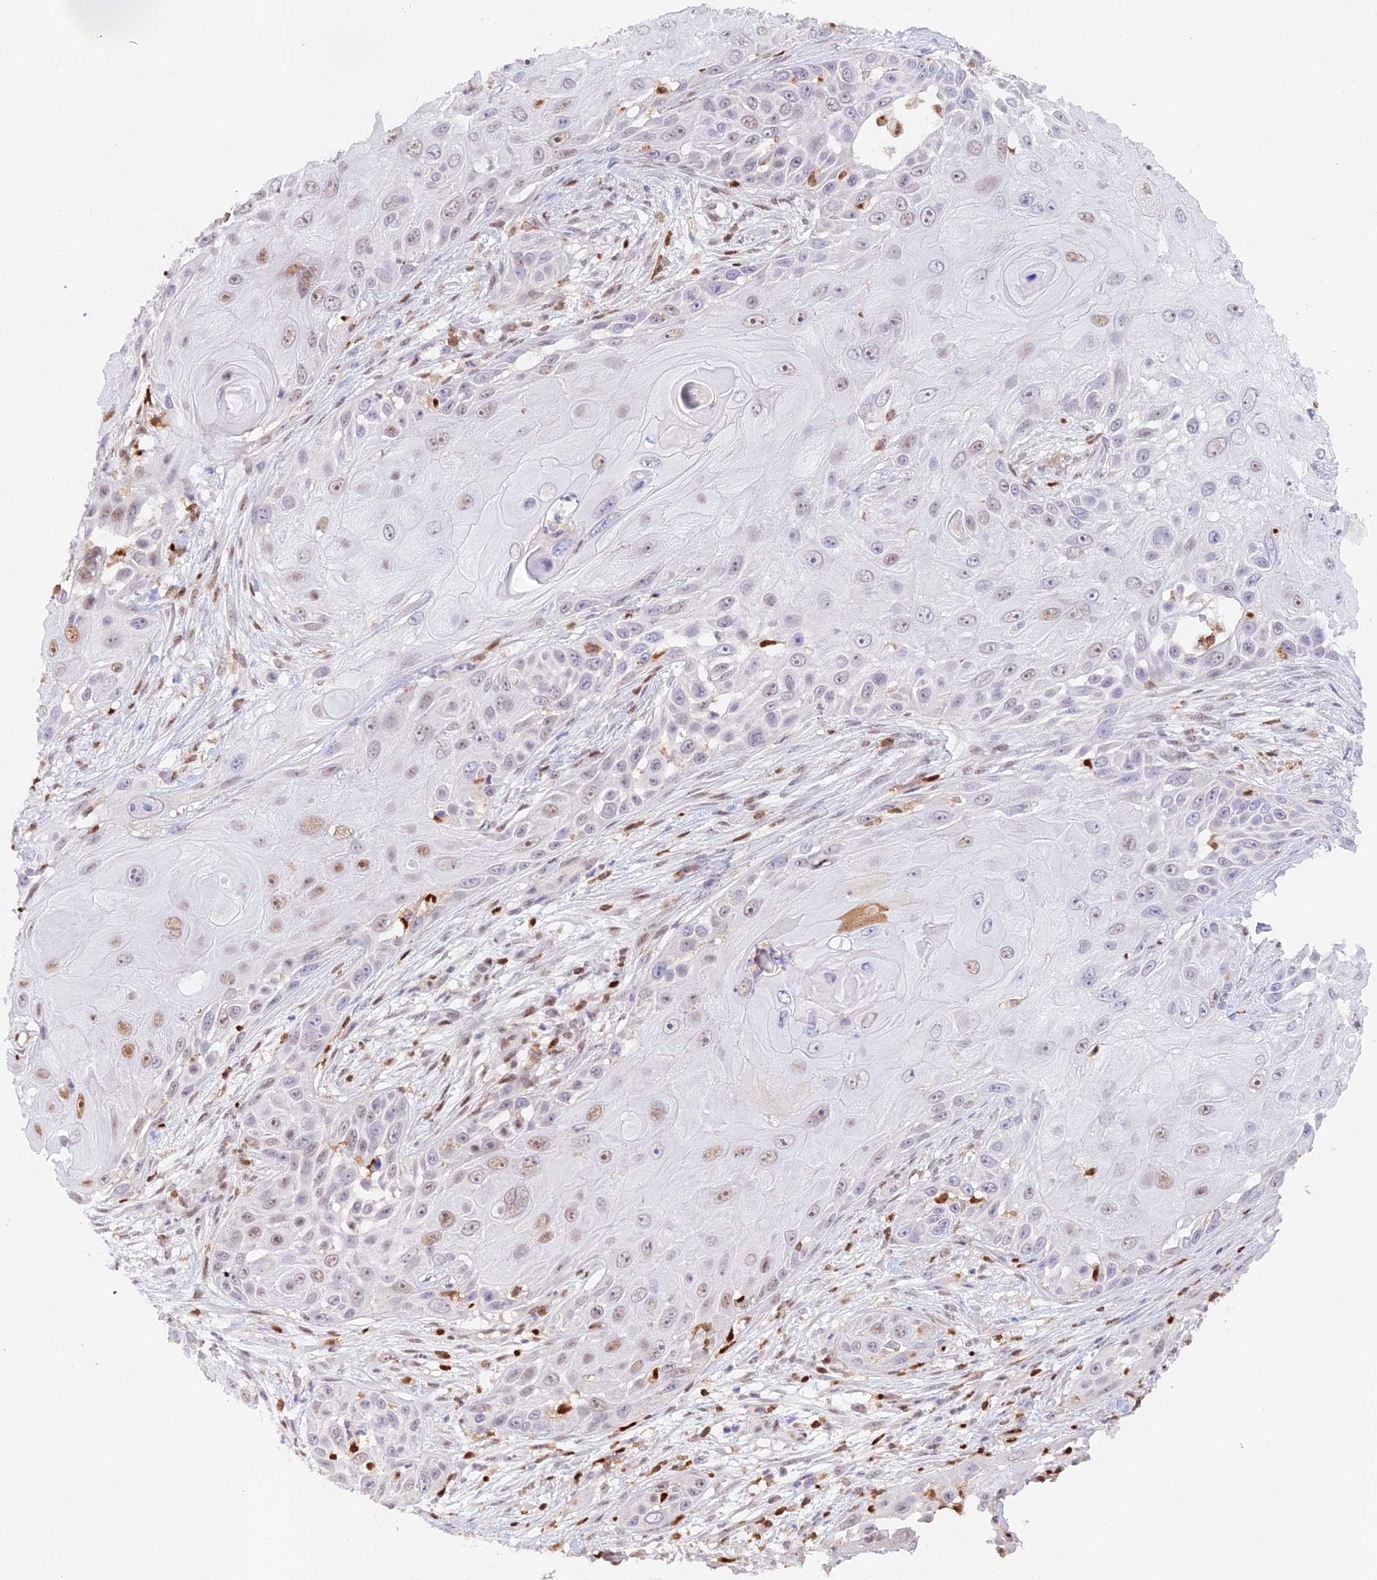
{"staining": {"intensity": "moderate", "quantity": "<25%", "location": "nuclear"}, "tissue": "skin cancer", "cell_type": "Tumor cells", "image_type": "cancer", "snomed": [{"axis": "morphology", "description": "Squamous cell carcinoma, NOS"}, {"axis": "topography", "description": "Skin"}], "caption": "Tumor cells reveal moderate nuclear positivity in about <25% of cells in skin cancer.", "gene": "DENND1C", "patient": {"sex": "female", "age": 44}}